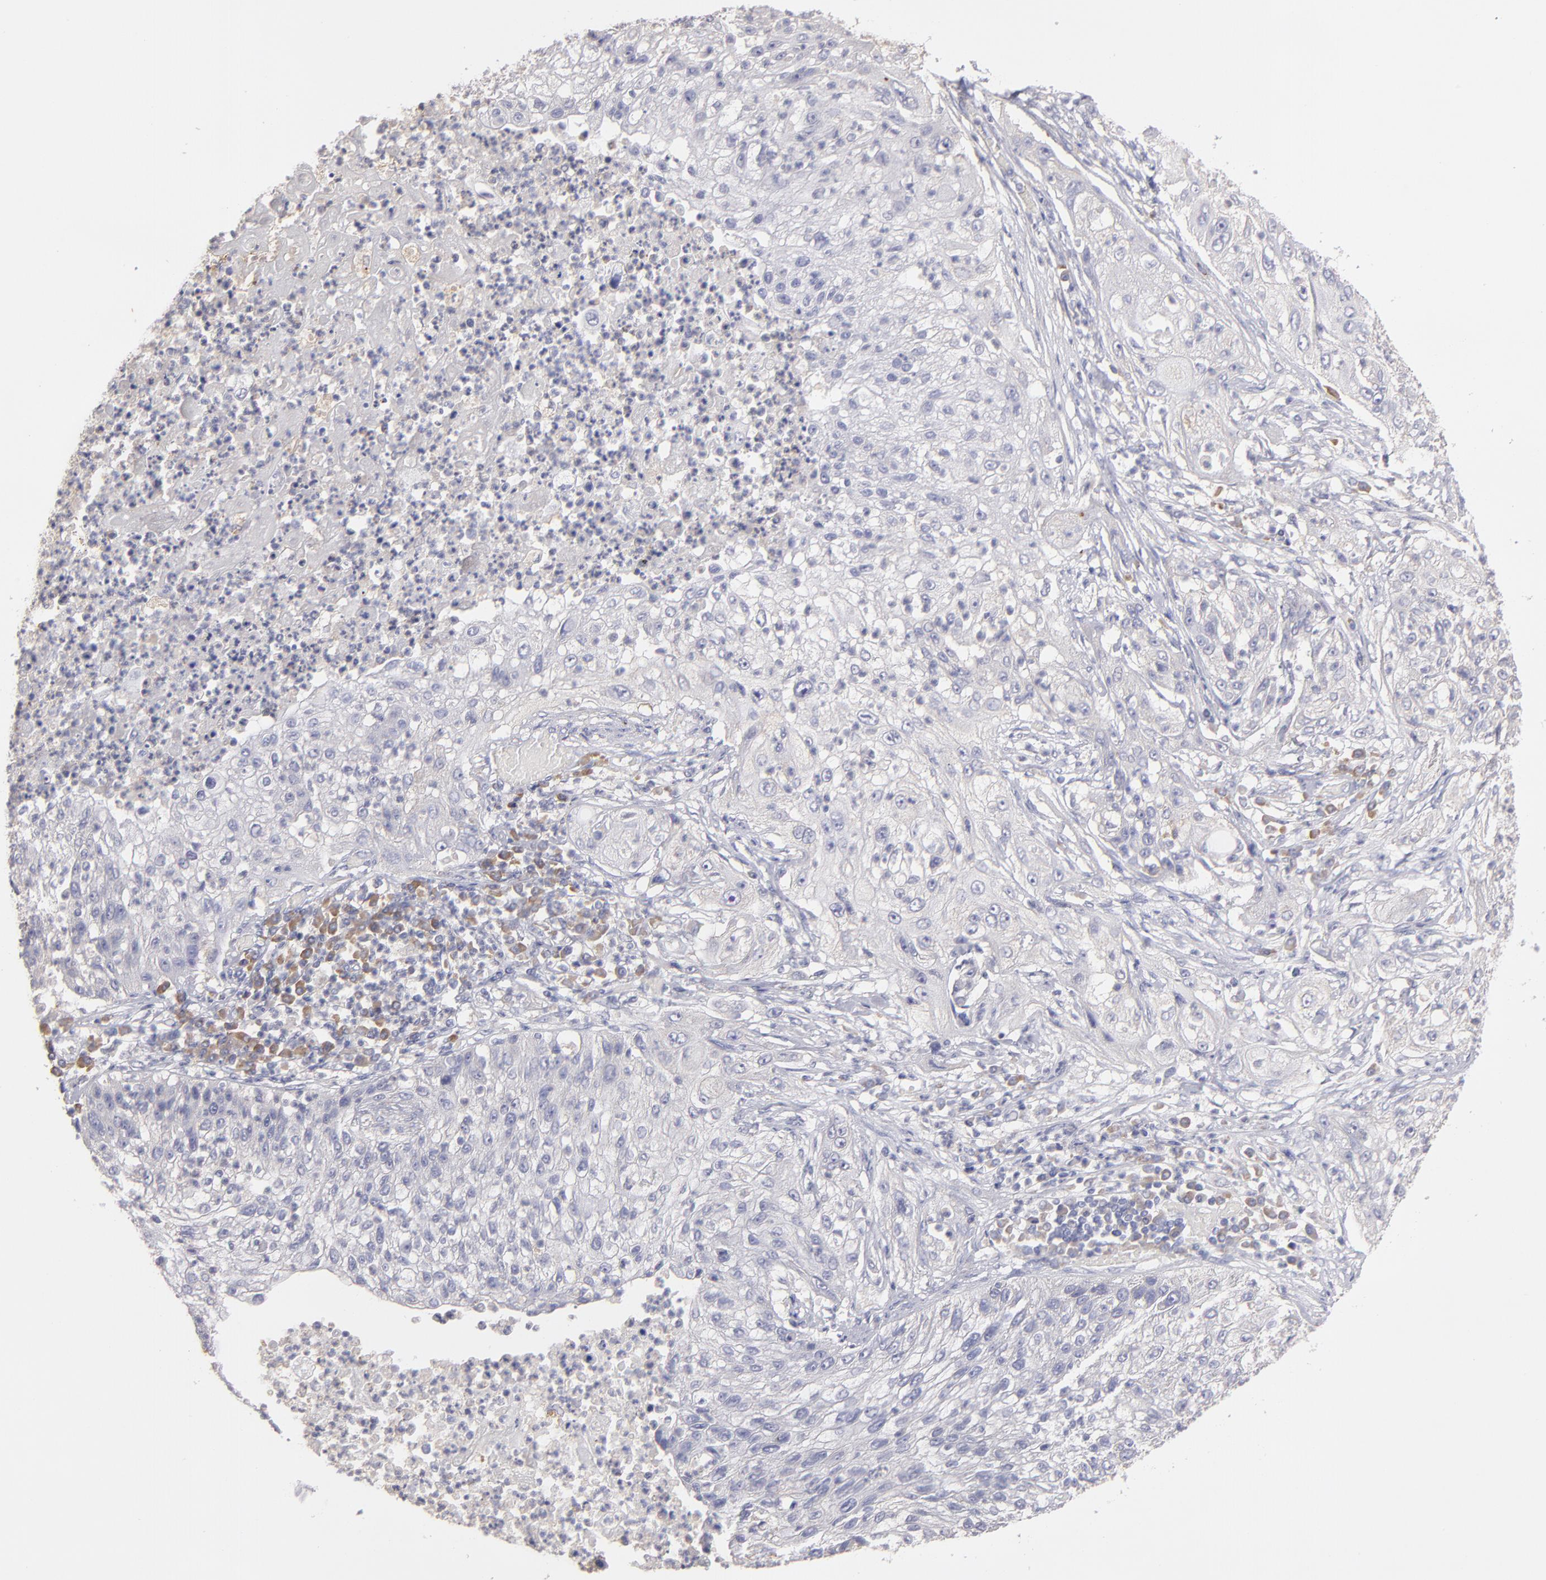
{"staining": {"intensity": "negative", "quantity": "none", "location": "none"}, "tissue": "lung cancer", "cell_type": "Tumor cells", "image_type": "cancer", "snomed": [{"axis": "morphology", "description": "Inflammation, NOS"}, {"axis": "morphology", "description": "Squamous cell carcinoma, NOS"}, {"axis": "topography", "description": "Lymph node"}, {"axis": "topography", "description": "Soft tissue"}, {"axis": "topography", "description": "Lung"}], "caption": "Immunohistochemistry (IHC) image of neoplastic tissue: lung cancer stained with DAB (3,3'-diaminobenzidine) reveals no significant protein positivity in tumor cells. Brightfield microscopy of immunohistochemistry stained with DAB (3,3'-diaminobenzidine) (brown) and hematoxylin (blue), captured at high magnification.", "gene": "ENTPD5", "patient": {"sex": "male", "age": 66}}